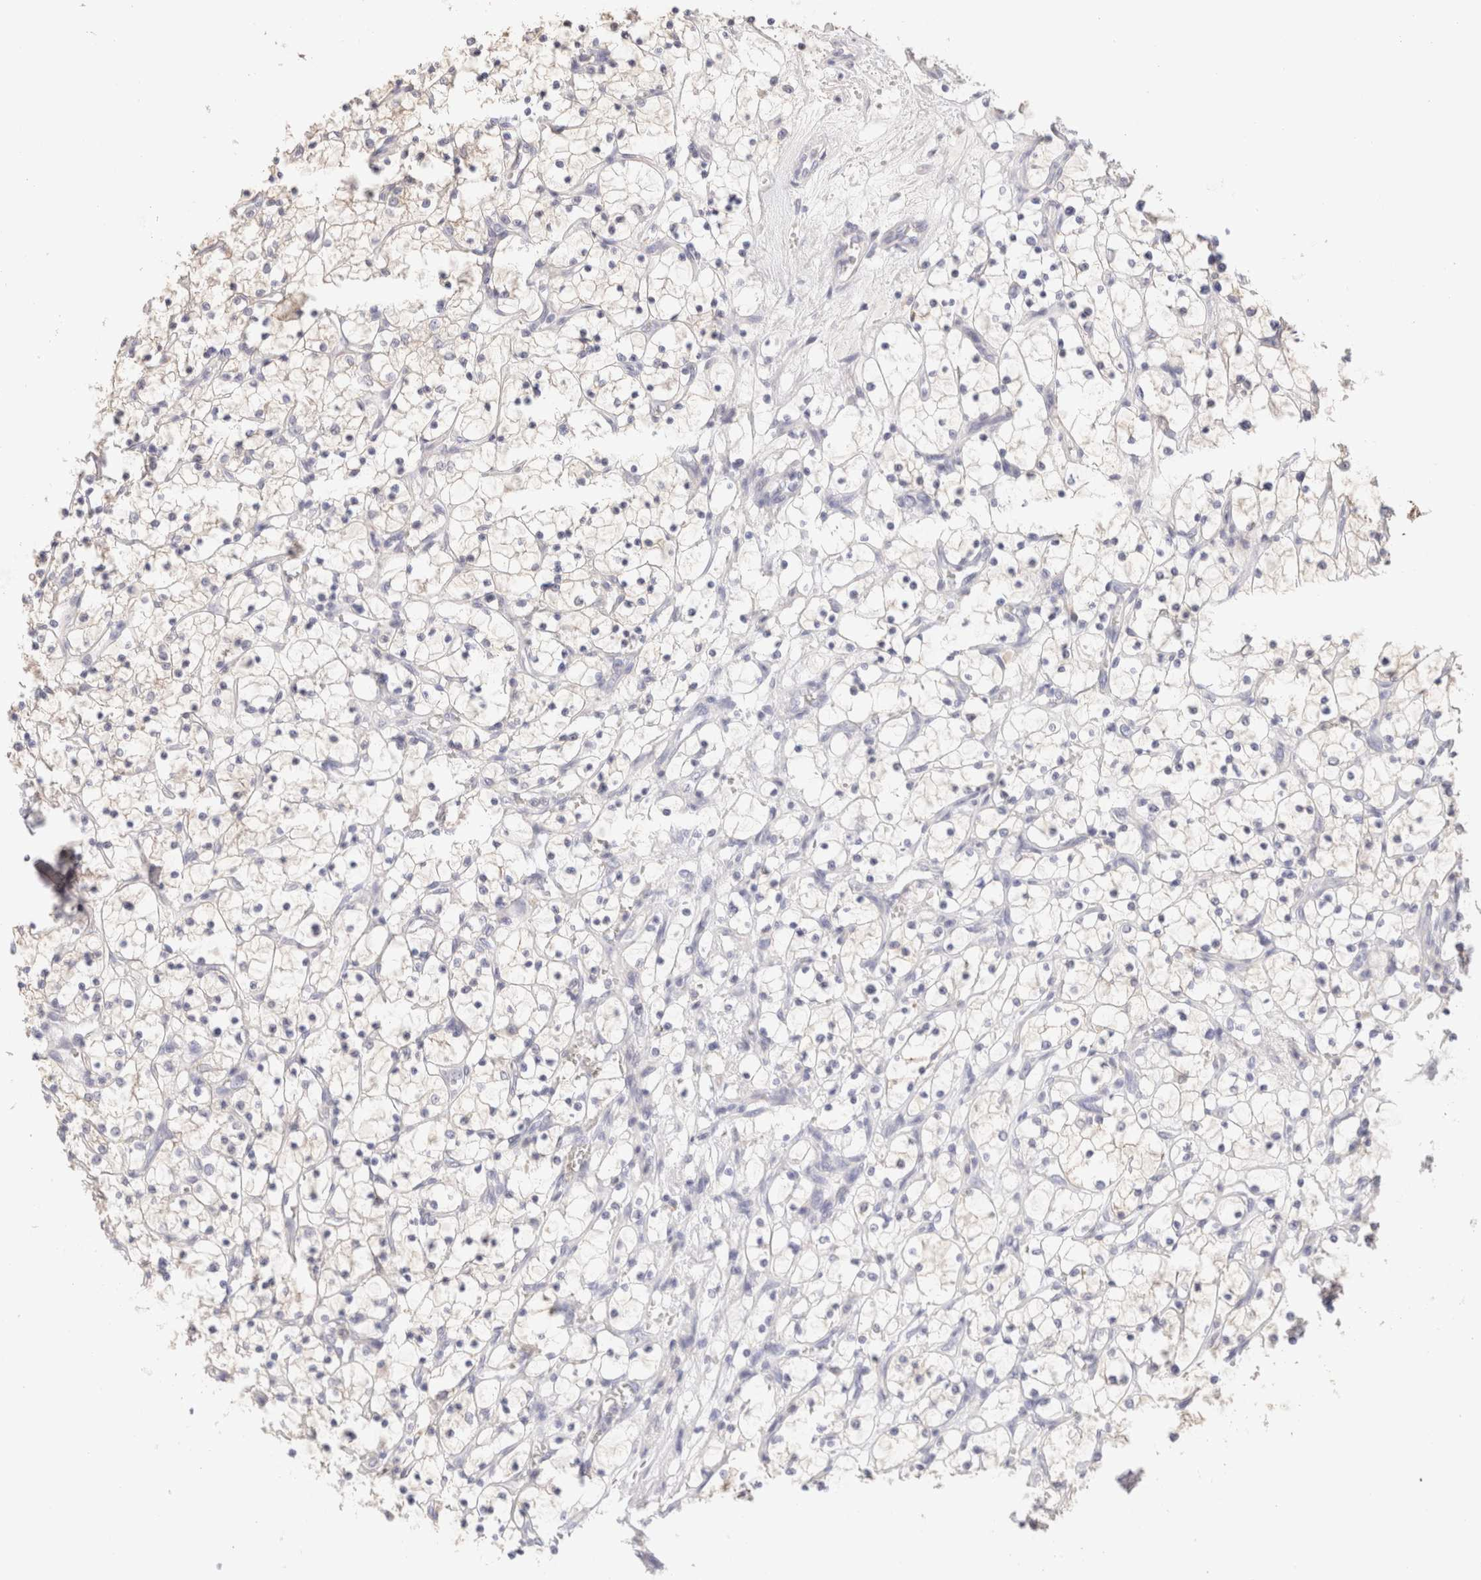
{"staining": {"intensity": "negative", "quantity": "none", "location": "none"}, "tissue": "renal cancer", "cell_type": "Tumor cells", "image_type": "cancer", "snomed": [{"axis": "morphology", "description": "Adenocarcinoma, NOS"}, {"axis": "topography", "description": "Kidney"}], "caption": "High power microscopy image of an immunohistochemistry (IHC) image of renal cancer, revealing no significant staining in tumor cells. Brightfield microscopy of IHC stained with DAB (brown) and hematoxylin (blue), captured at high magnification.", "gene": "SCGB2A2", "patient": {"sex": "female", "age": 69}}